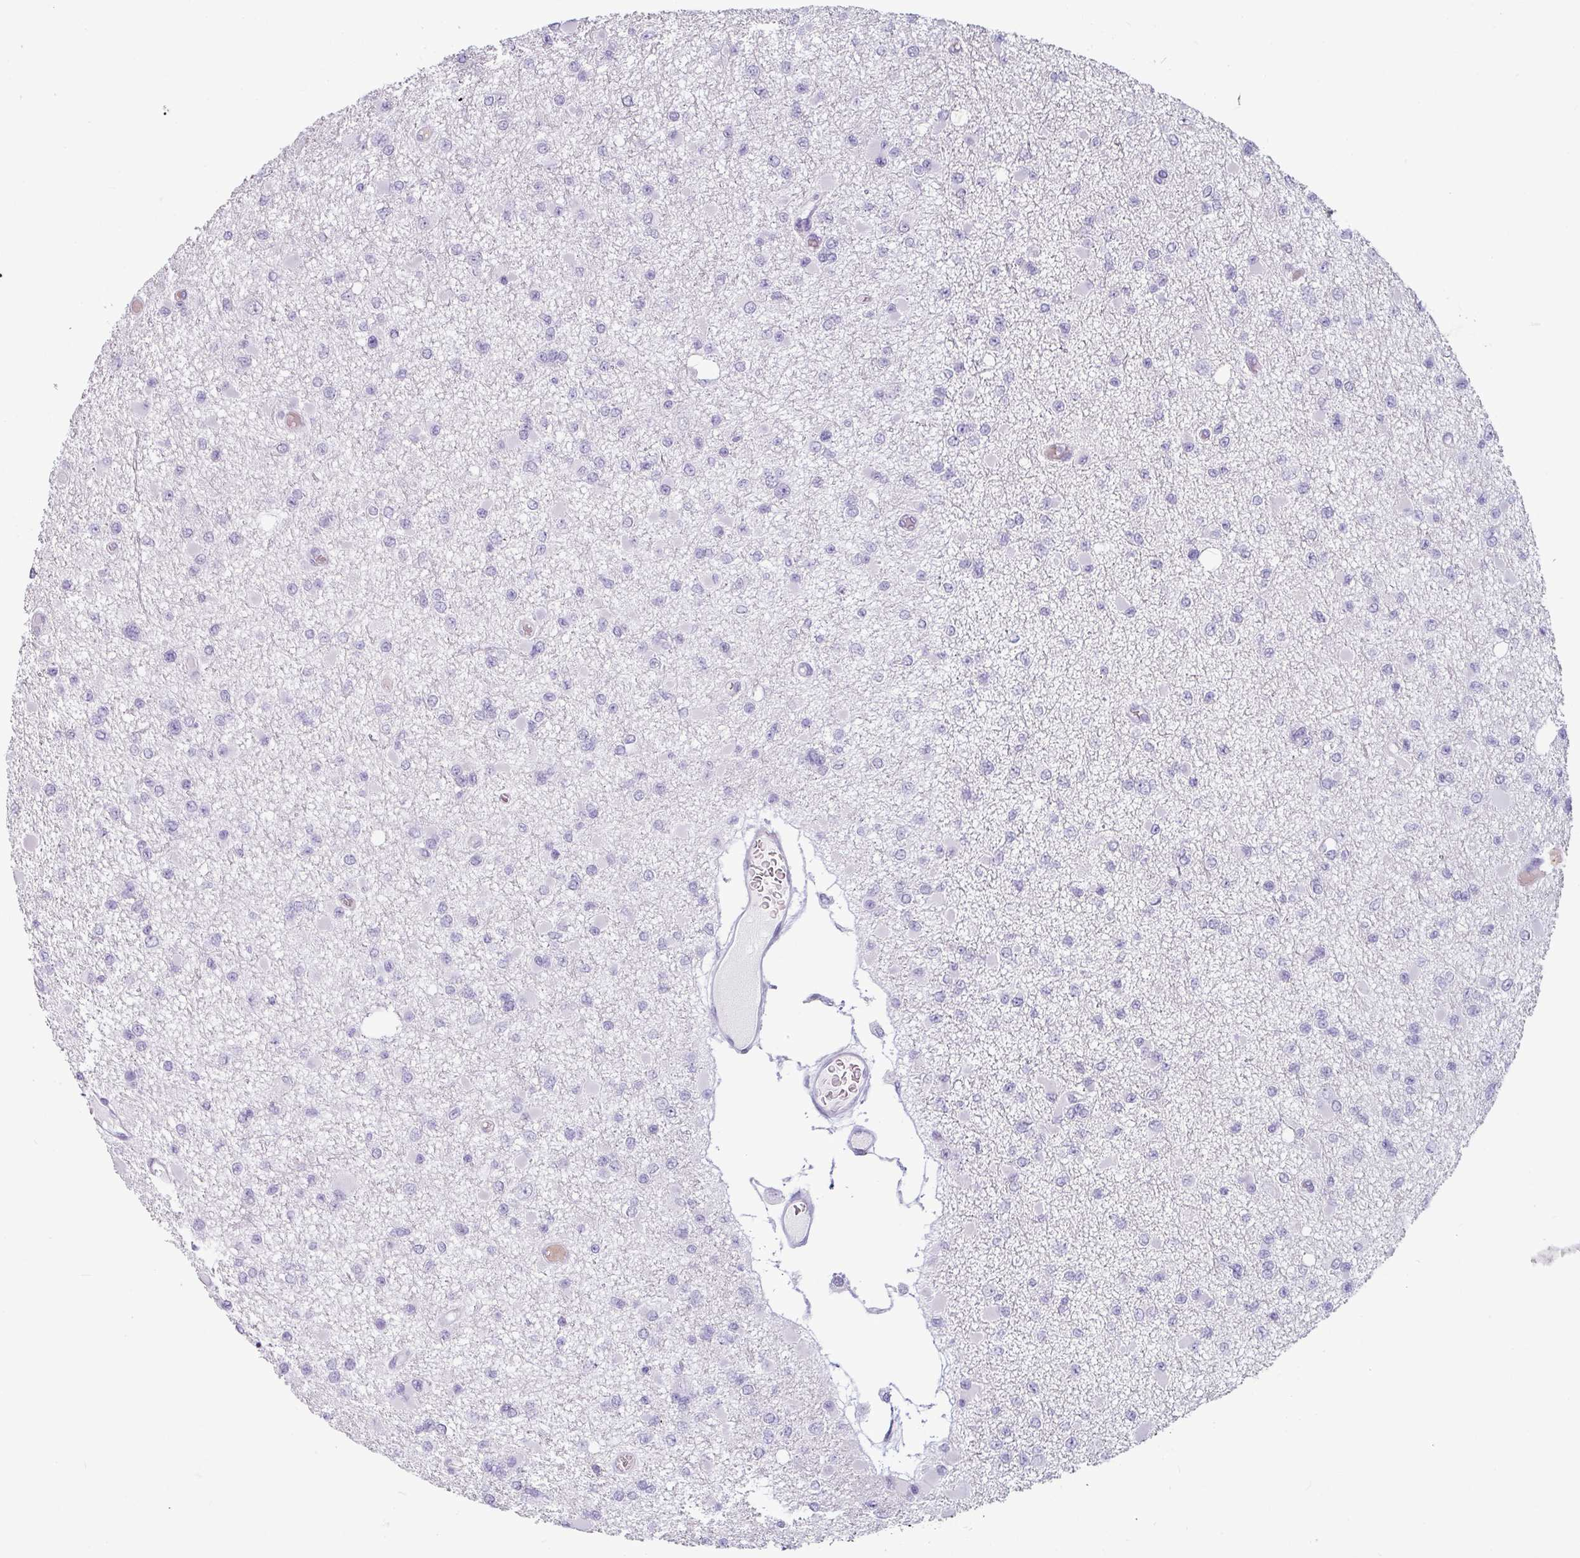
{"staining": {"intensity": "negative", "quantity": "none", "location": "none"}, "tissue": "glioma", "cell_type": "Tumor cells", "image_type": "cancer", "snomed": [{"axis": "morphology", "description": "Glioma, malignant, Low grade"}, {"axis": "topography", "description": "Brain"}], "caption": "Immunohistochemical staining of human glioma shows no significant expression in tumor cells.", "gene": "CRYBB2", "patient": {"sex": "female", "age": 22}}